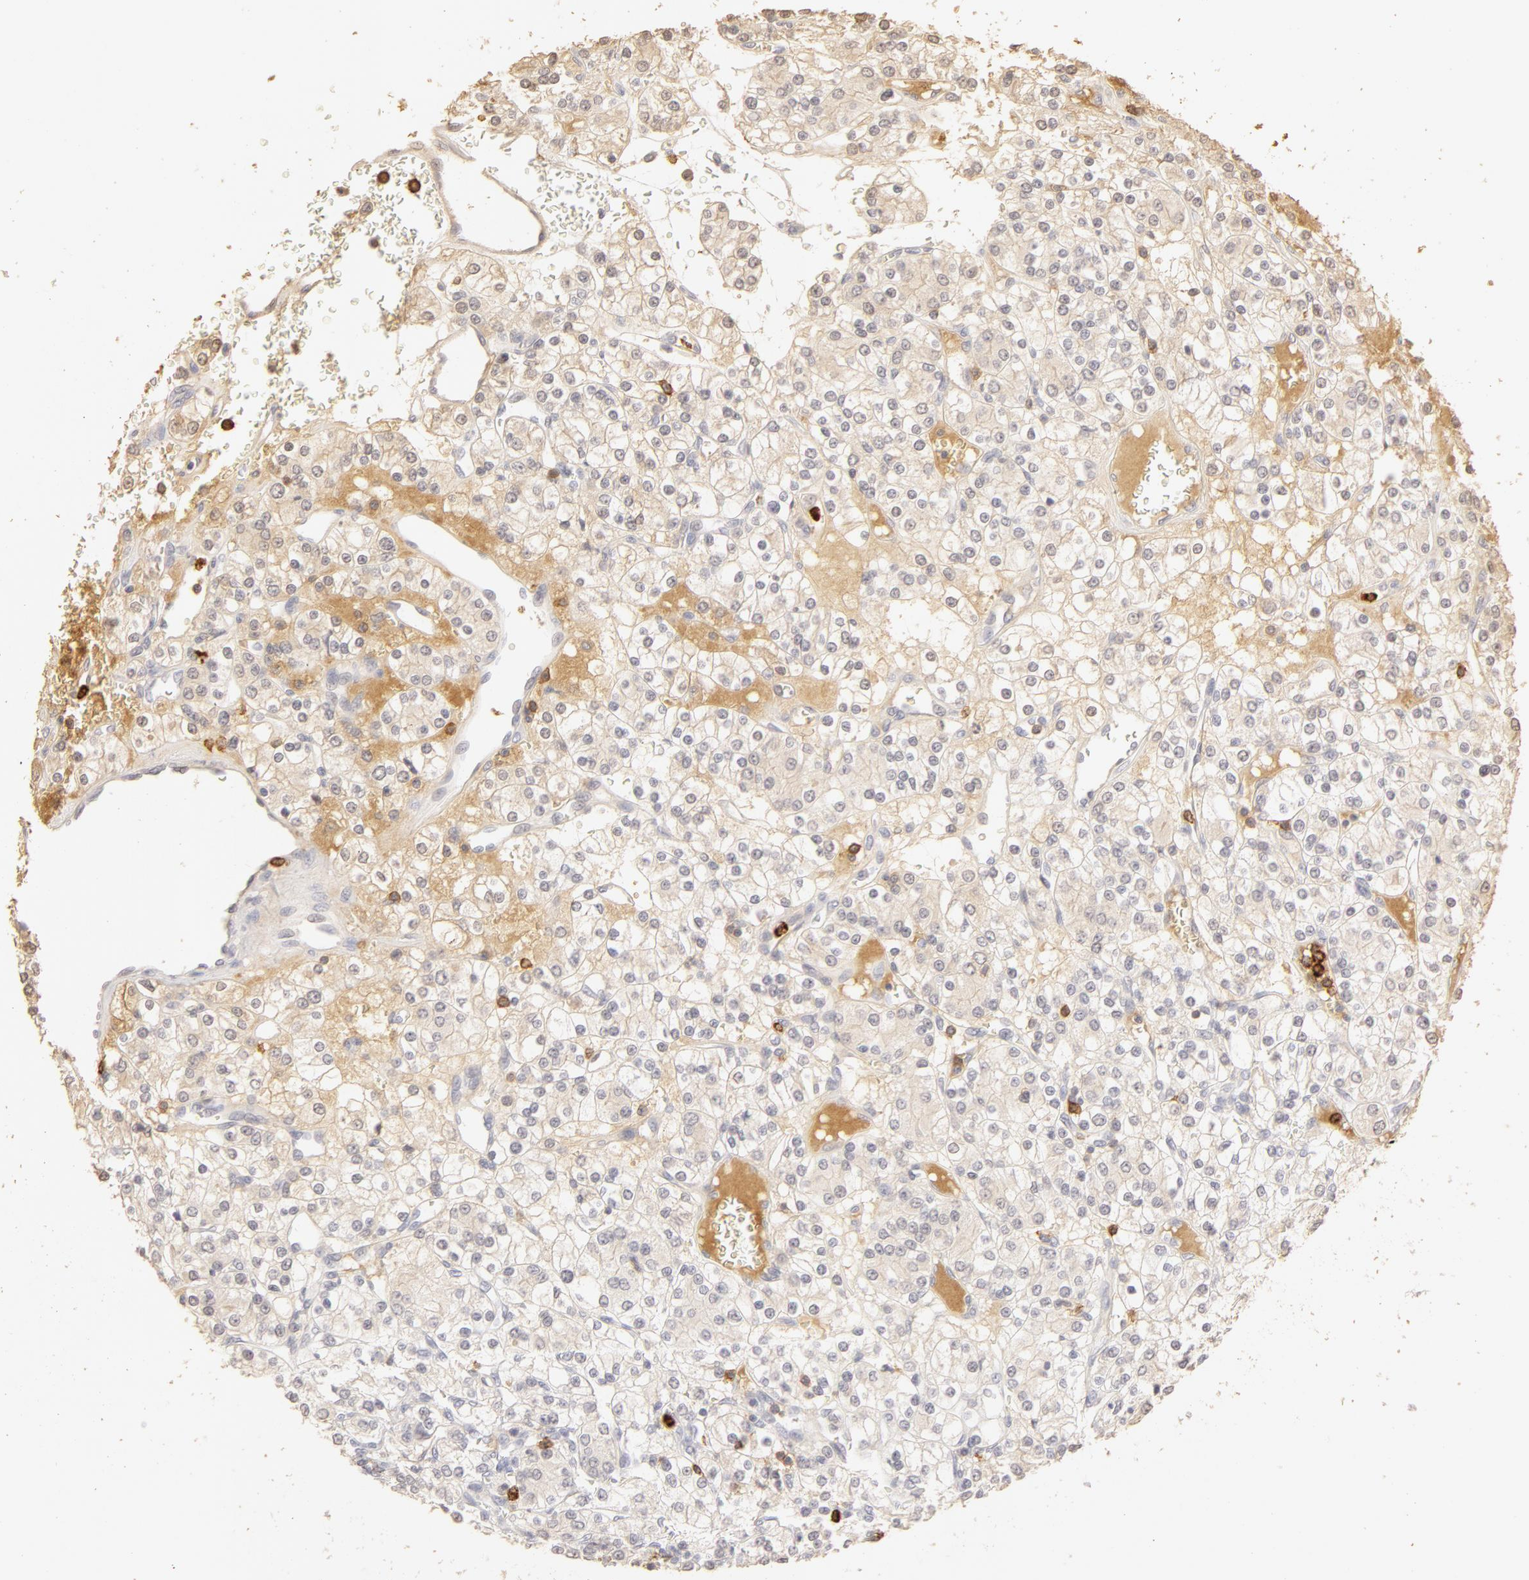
{"staining": {"intensity": "negative", "quantity": "none", "location": "none"}, "tissue": "renal cancer", "cell_type": "Tumor cells", "image_type": "cancer", "snomed": [{"axis": "morphology", "description": "Adenocarcinoma, NOS"}, {"axis": "topography", "description": "Kidney"}], "caption": "Tumor cells are negative for protein expression in human adenocarcinoma (renal).", "gene": "C1R", "patient": {"sex": "female", "age": 62}}